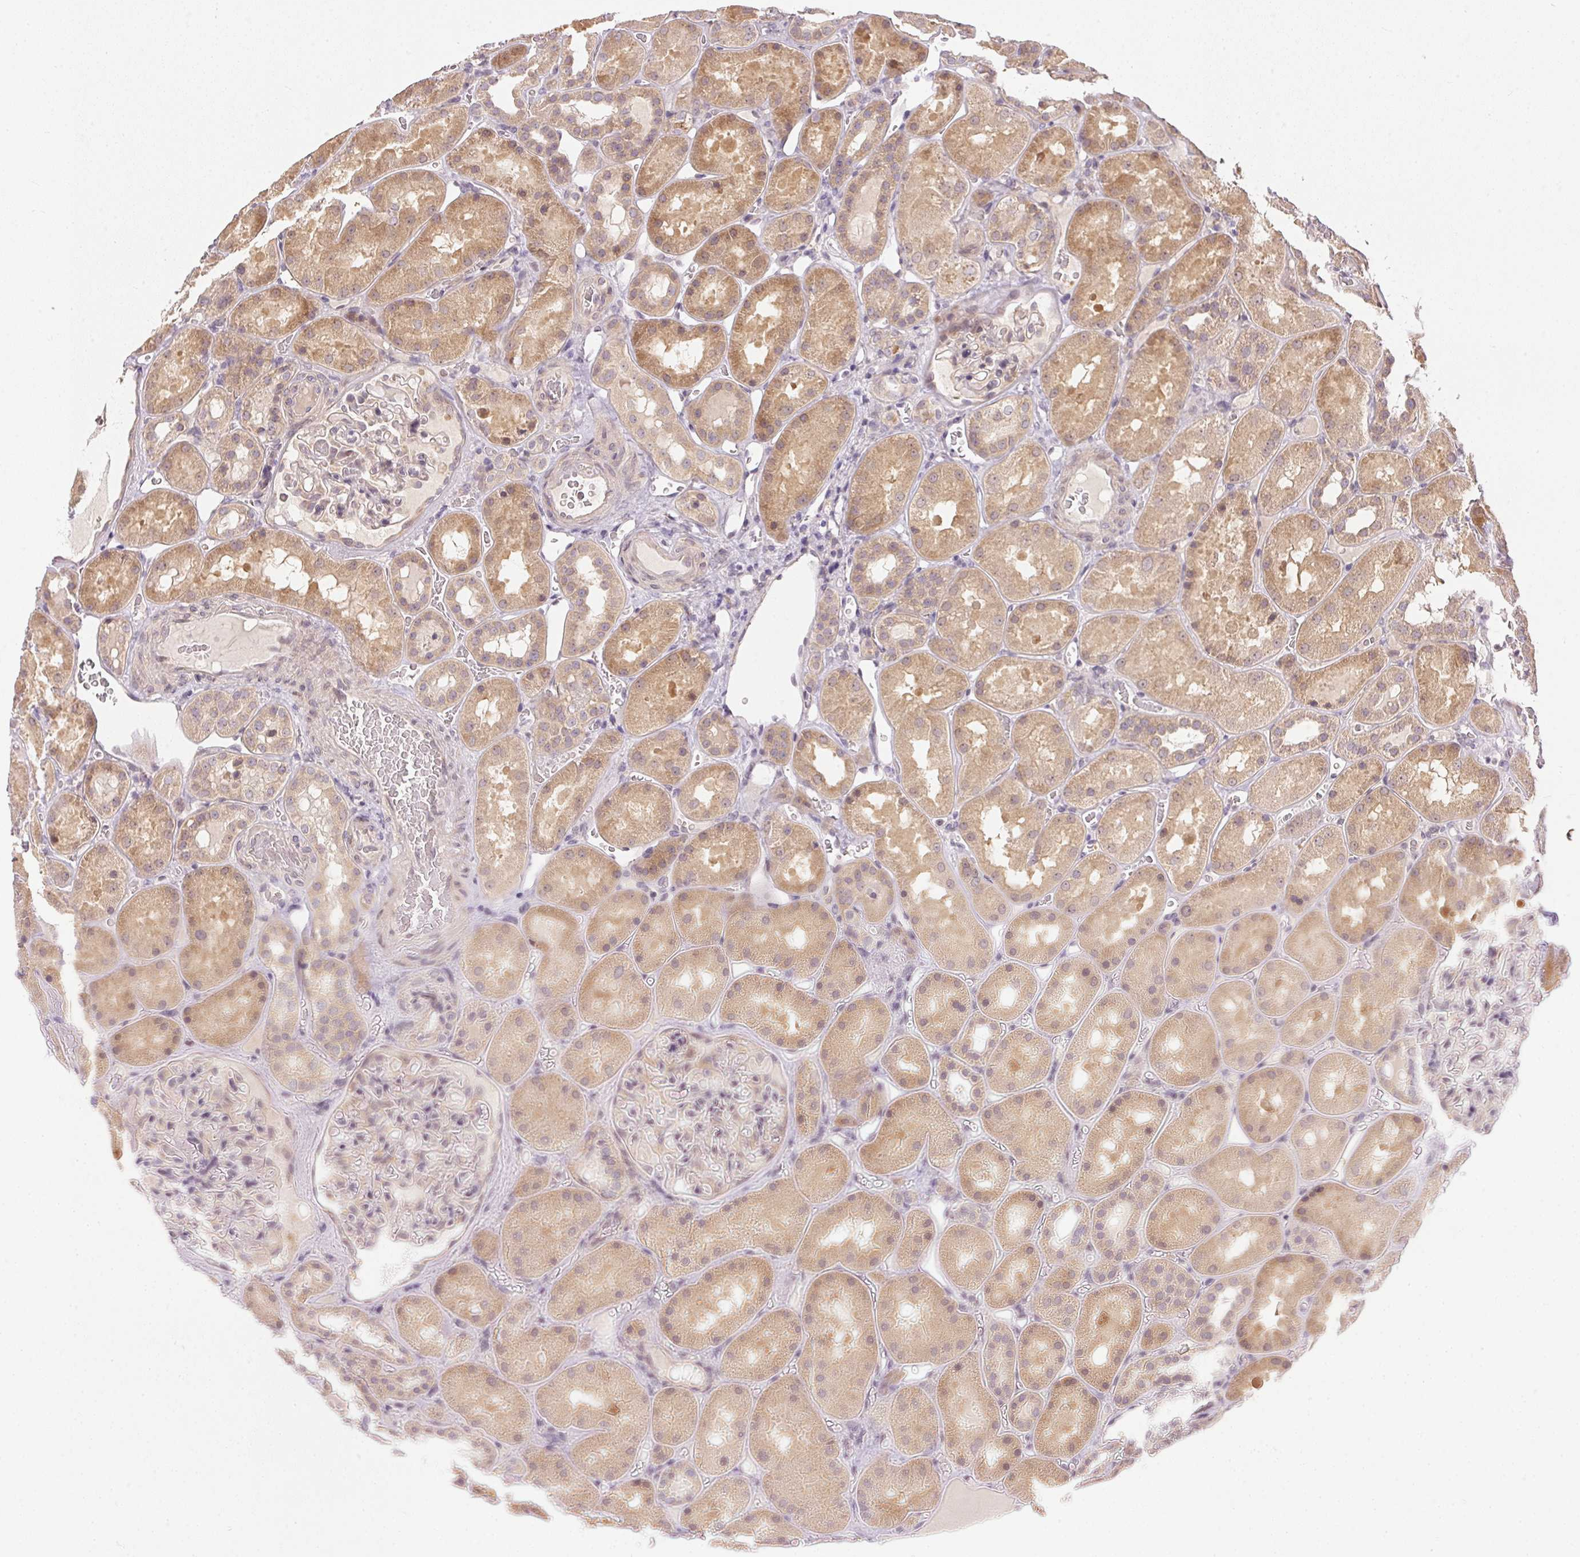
{"staining": {"intensity": "weak", "quantity": "<25%", "location": "cytoplasmic/membranous"}, "tissue": "kidney", "cell_type": "Cells in glomeruli", "image_type": "normal", "snomed": [{"axis": "morphology", "description": "Normal tissue, NOS"}, {"axis": "topography", "description": "Kidney"}], "caption": "Kidney stained for a protein using immunohistochemistry (IHC) shows no staining cells in glomeruli.", "gene": "TTC23L", "patient": {"sex": "male", "age": 73}}